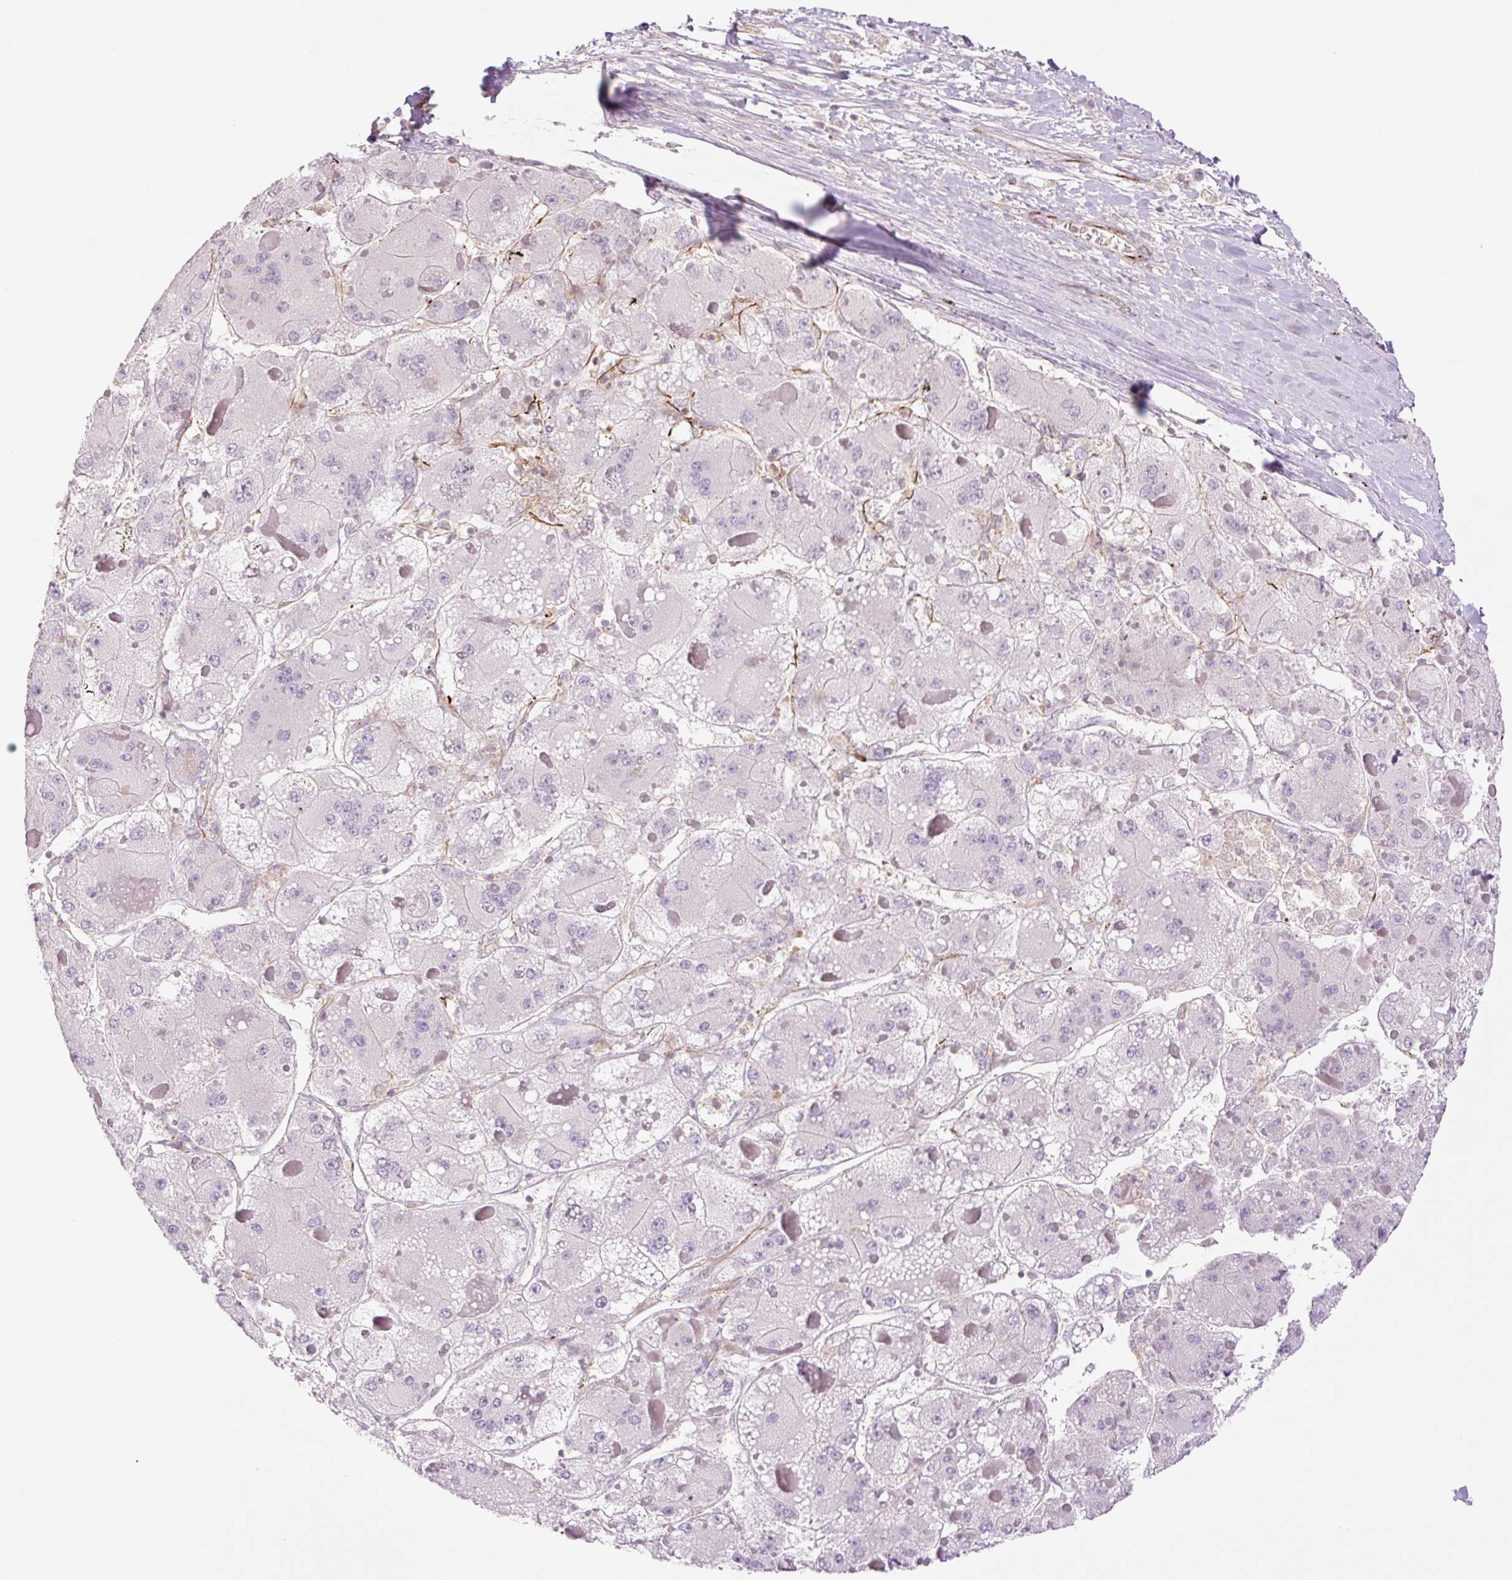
{"staining": {"intensity": "negative", "quantity": "none", "location": "none"}, "tissue": "liver cancer", "cell_type": "Tumor cells", "image_type": "cancer", "snomed": [{"axis": "morphology", "description": "Carcinoma, Hepatocellular, NOS"}, {"axis": "topography", "description": "Liver"}], "caption": "An immunohistochemistry (IHC) photomicrograph of hepatocellular carcinoma (liver) is shown. There is no staining in tumor cells of hepatocellular carcinoma (liver). (DAB (3,3'-diaminobenzidine) immunohistochemistry, high magnification).", "gene": "ZFYVE21", "patient": {"sex": "female", "age": 73}}